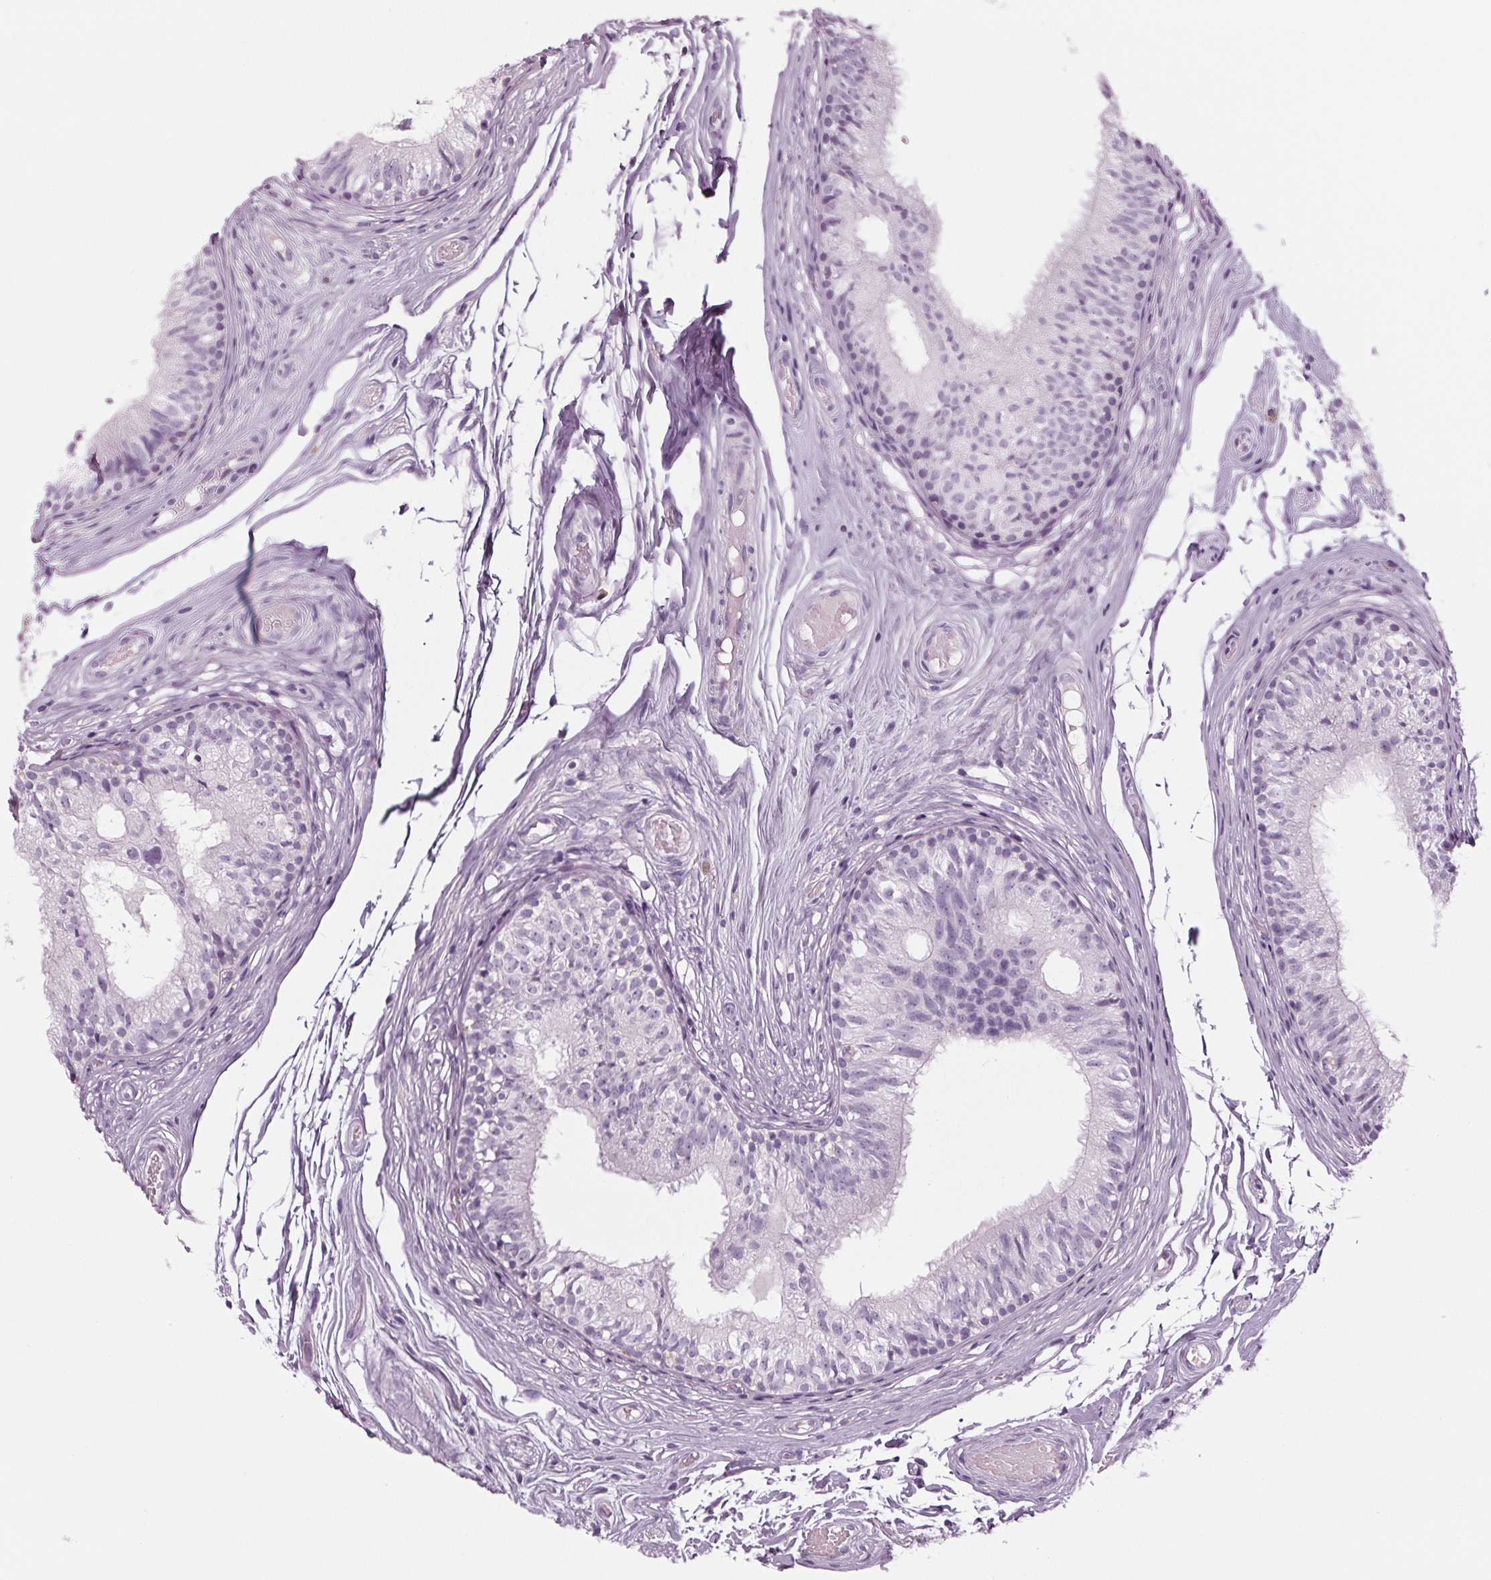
{"staining": {"intensity": "negative", "quantity": "none", "location": "none"}, "tissue": "epididymis", "cell_type": "Glandular cells", "image_type": "normal", "snomed": [{"axis": "morphology", "description": "Normal tissue, NOS"}, {"axis": "topography", "description": "Epididymis"}], "caption": "The immunohistochemistry (IHC) photomicrograph has no significant positivity in glandular cells of epididymis.", "gene": "CYP3A43", "patient": {"sex": "male", "age": 29}}